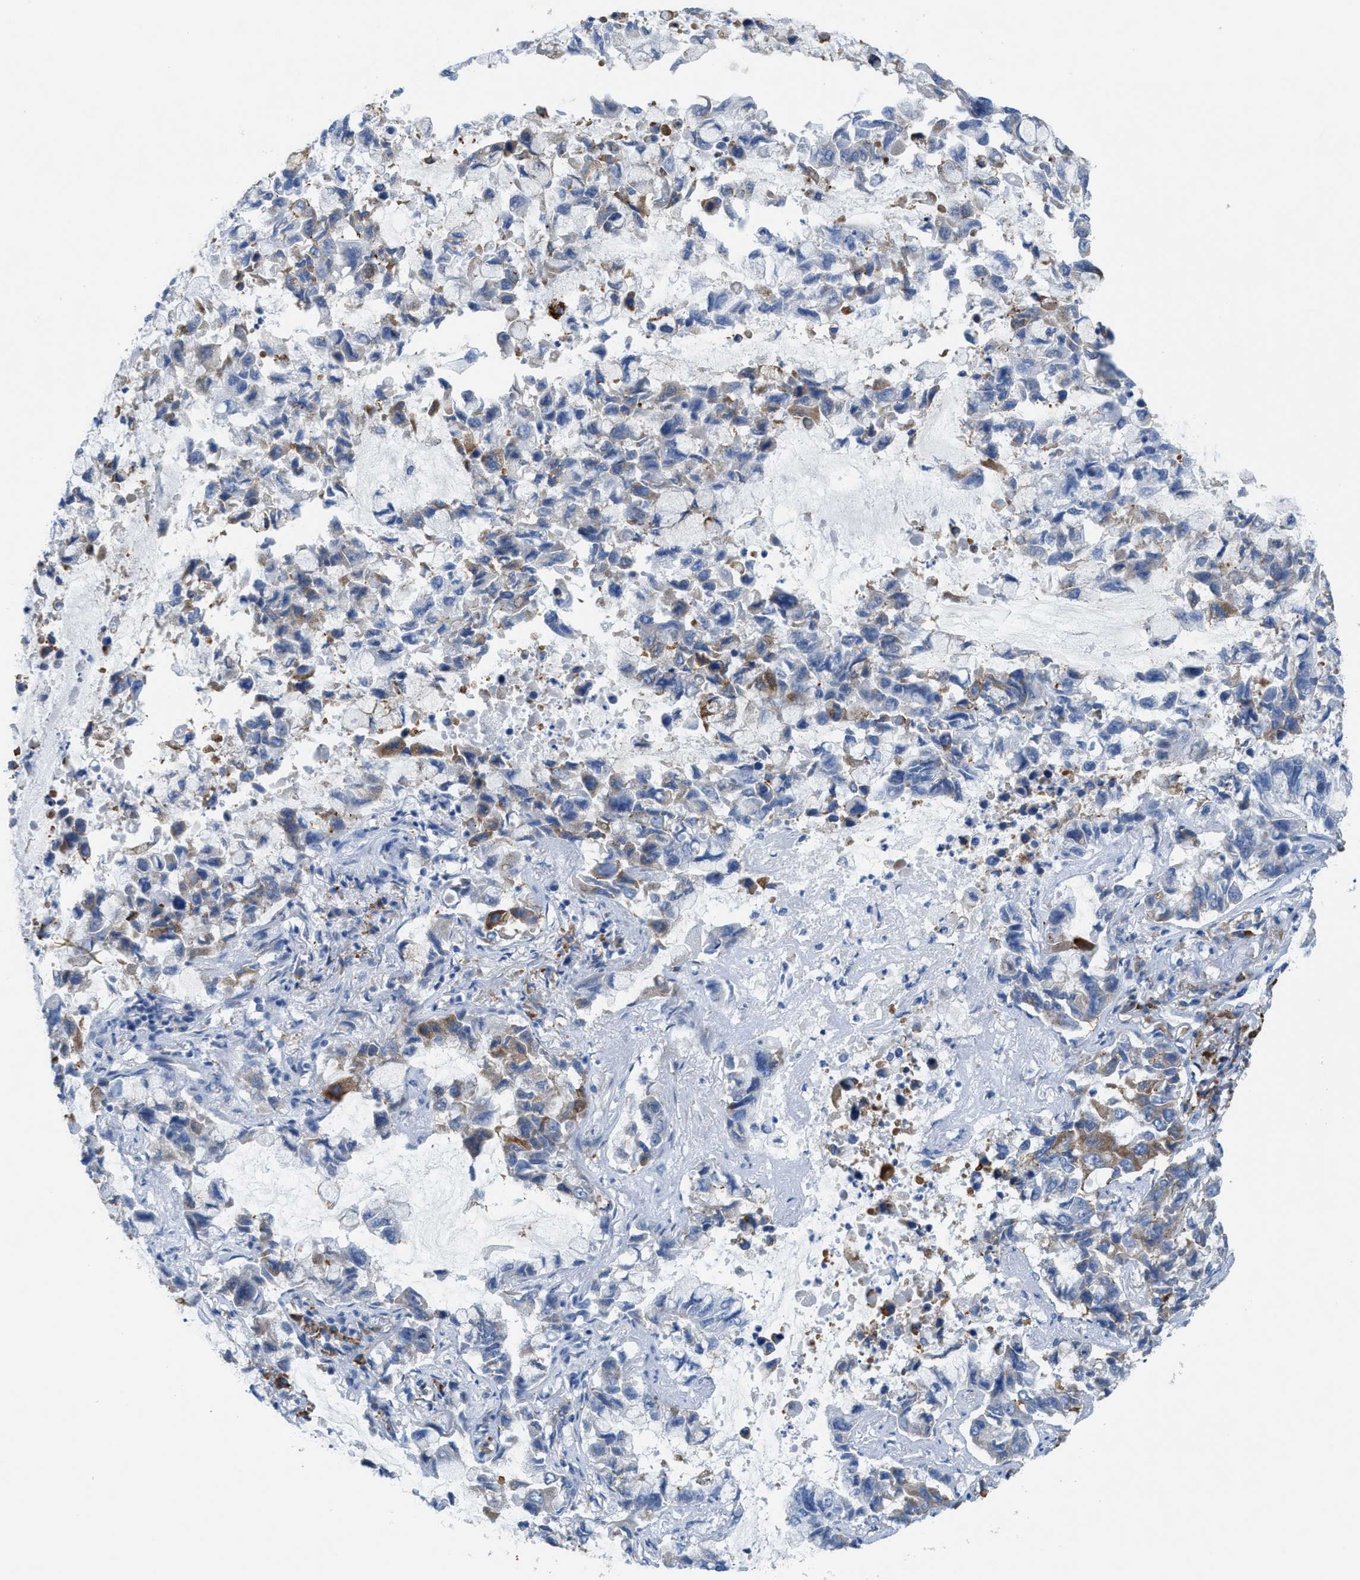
{"staining": {"intensity": "moderate", "quantity": "<25%", "location": "cytoplasmic/membranous"}, "tissue": "lung cancer", "cell_type": "Tumor cells", "image_type": "cancer", "snomed": [{"axis": "morphology", "description": "Adenocarcinoma, NOS"}, {"axis": "topography", "description": "Lung"}], "caption": "Immunohistochemistry (IHC) (DAB) staining of human lung cancer demonstrates moderate cytoplasmic/membranous protein staining in about <25% of tumor cells.", "gene": "KIFC3", "patient": {"sex": "male", "age": 64}}